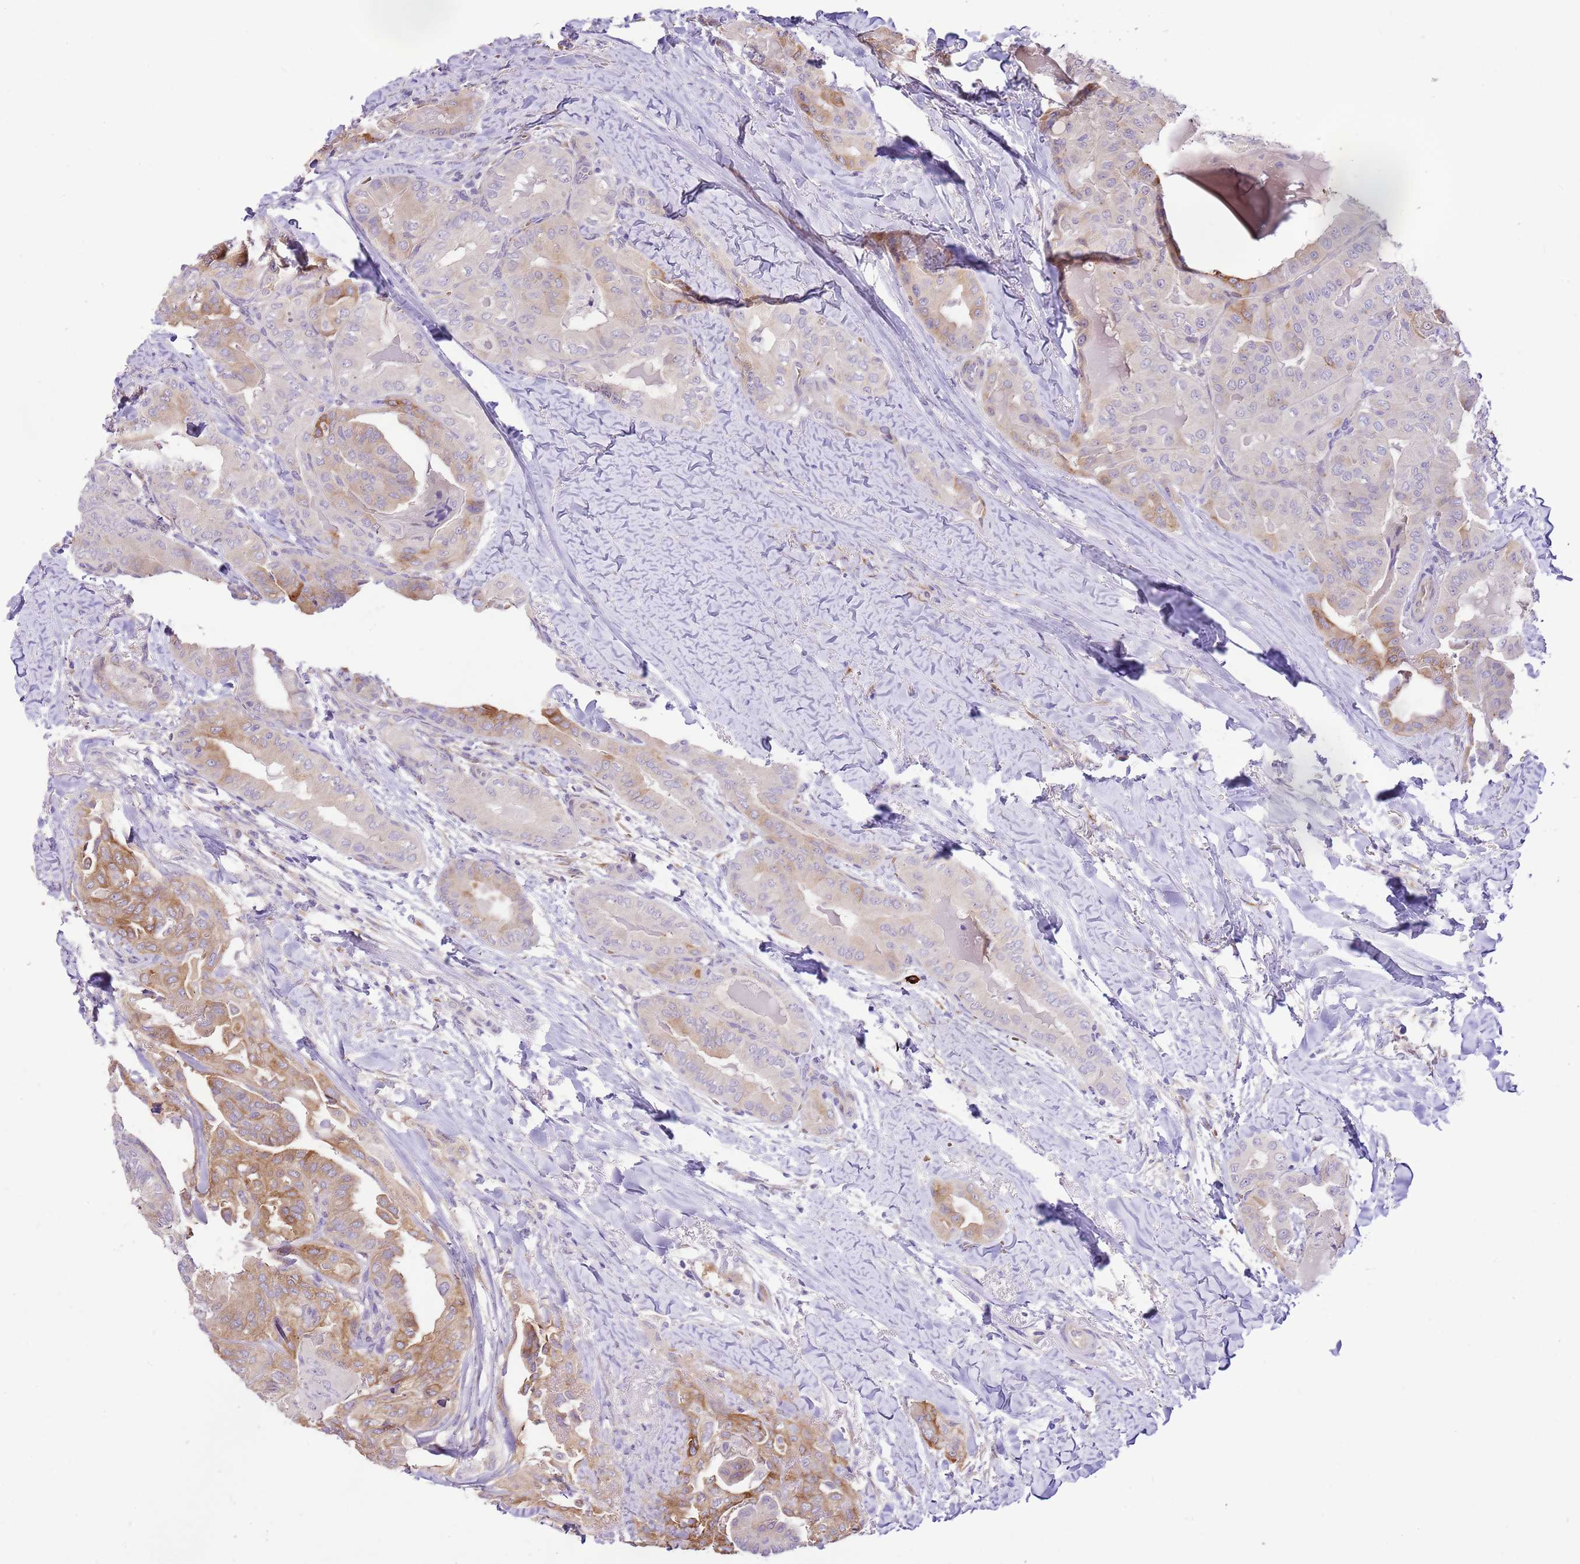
{"staining": {"intensity": "moderate", "quantity": "<25%", "location": "cytoplasmic/membranous"}, "tissue": "thyroid cancer", "cell_type": "Tumor cells", "image_type": "cancer", "snomed": [{"axis": "morphology", "description": "Papillary adenocarcinoma, NOS"}, {"axis": "topography", "description": "Thyroid gland"}], "caption": "Immunohistochemical staining of human thyroid cancer (papillary adenocarcinoma) demonstrates low levels of moderate cytoplasmic/membranous protein expression in about <25% of tumor cells. The staining was performed using DAB, with brown indicating positive protein expression. Nuclei are stained blue with hematoxylin.", "gene": "RFK", "patient": {"sex": "female", "age": 68}}